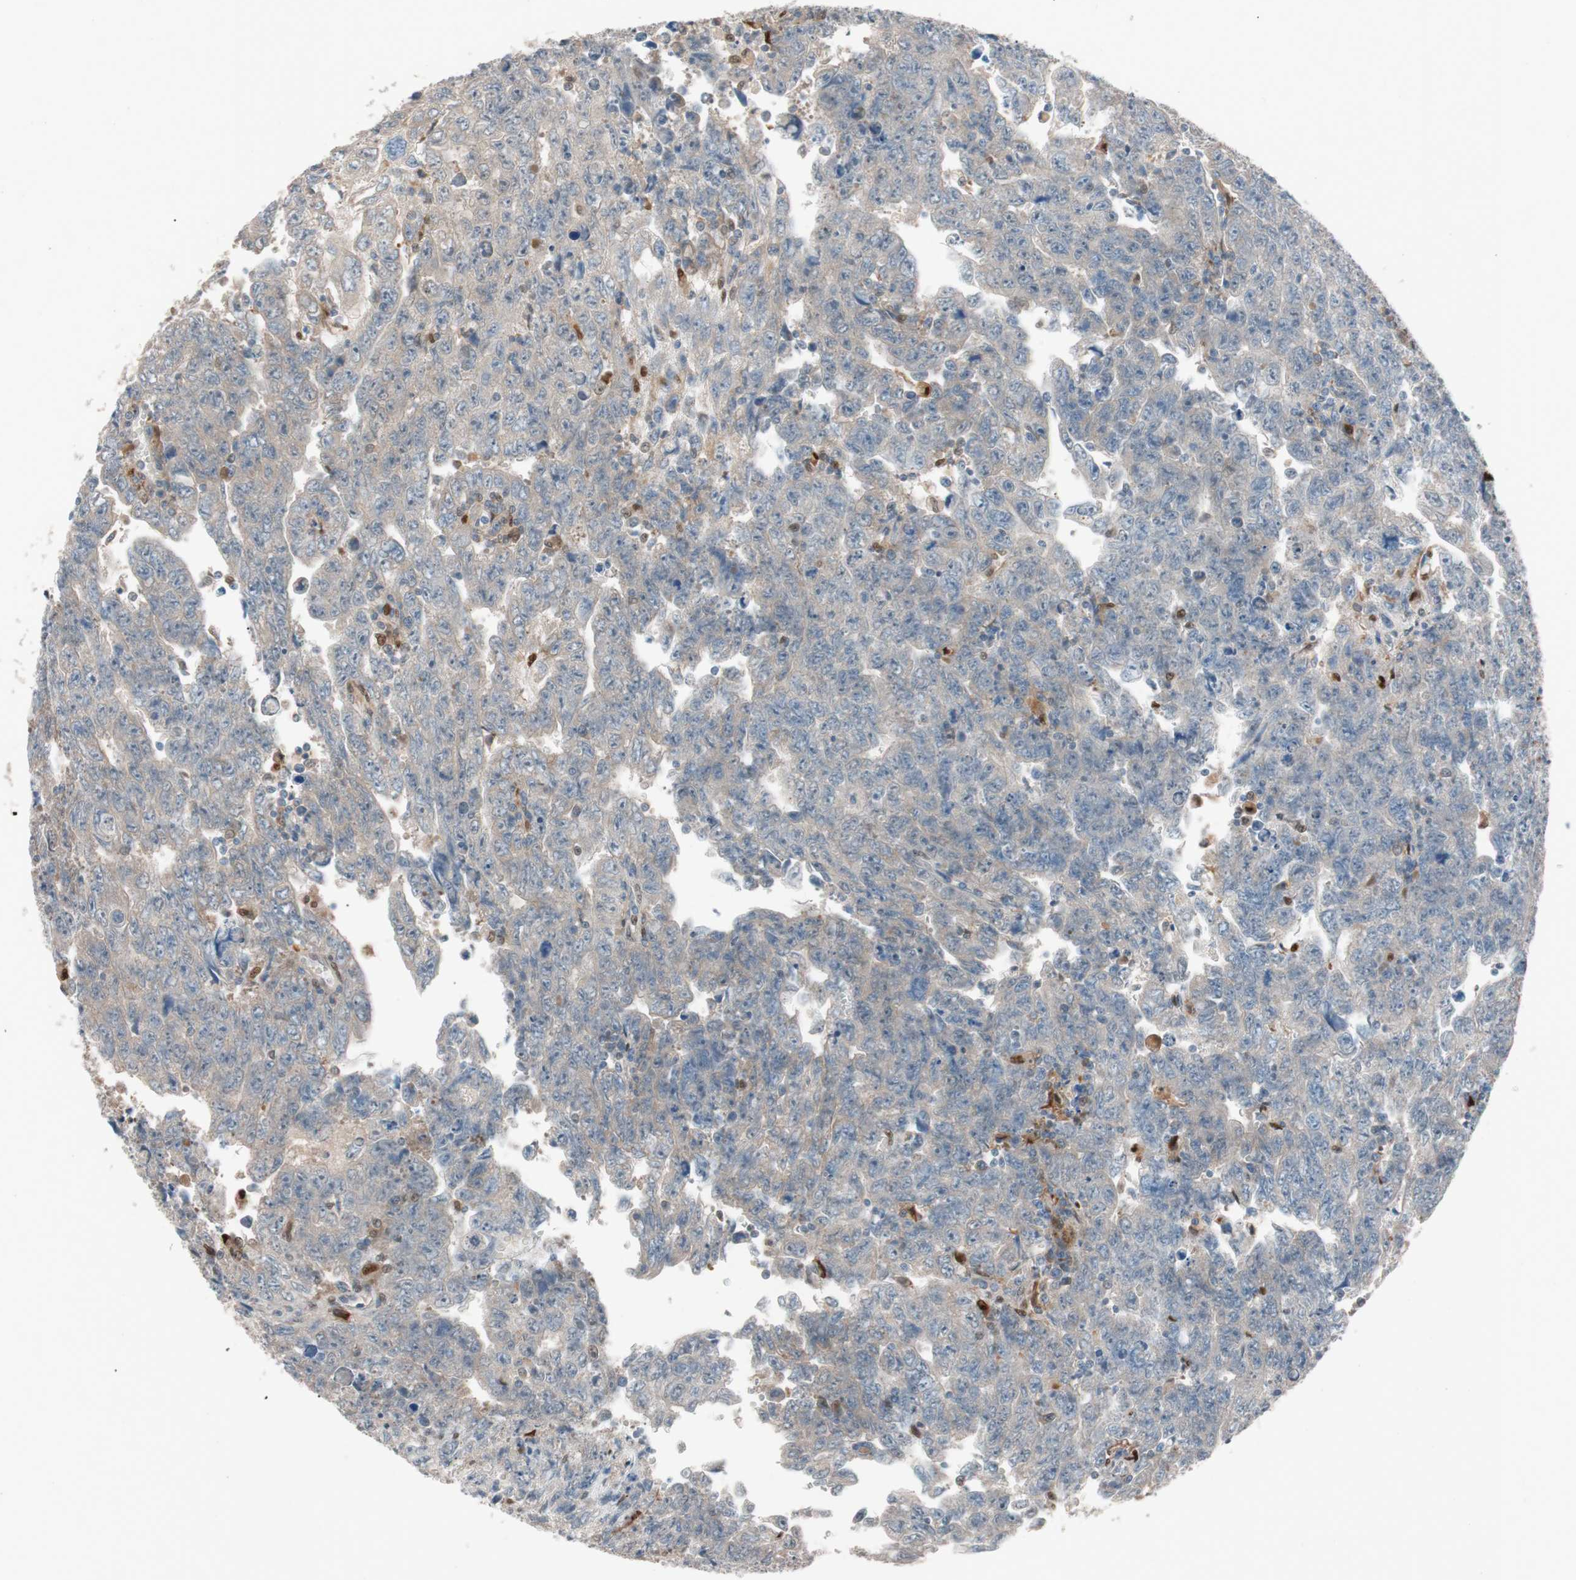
{"staining": {"intensity": "weak", "quantity": "25%-75%", "location": "cytoplasmic/membranous"}, "tissue": "testis cancer", "cell_type": "Tumor cells", "image_type": "cancer", "snomed": [{"axis": "morphology", "description": "Carcinoma, Embryonal, NOS"}, {"axis": "topography", "description": "Testis"}], "caption": "Protein expression analysis of human testis cancer (embryonal carcinoma) reveals weak cytoplasmic/membranous expression in approximately 25%-75% of tumor cells.", "gene": "FAAH", "patient": {"sex": "male", "age": 28}}